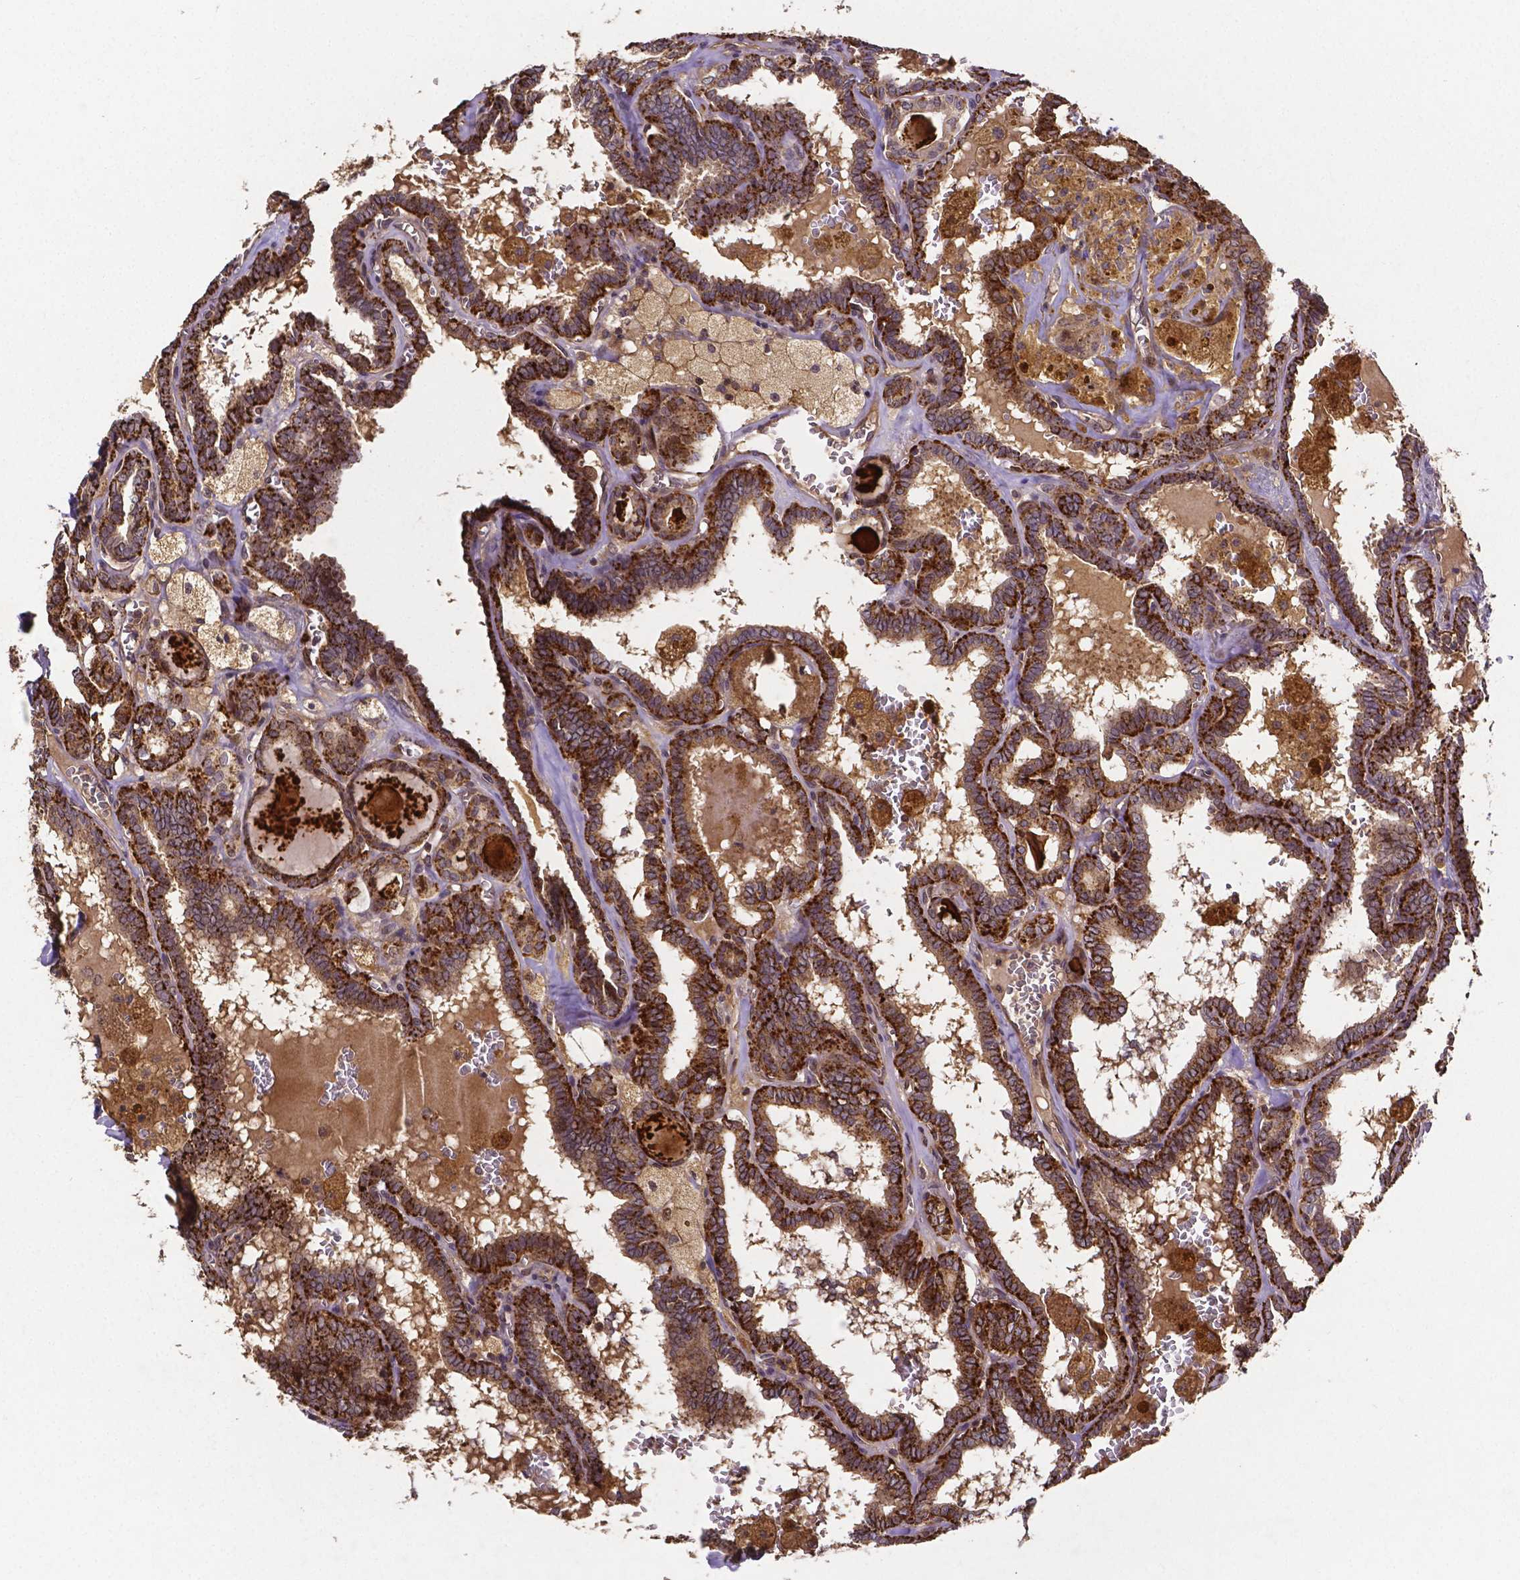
{"staining": {"intensity": "strong", "quantity": ">75%", "location": "cytoplasmic/membranous"}, "tissue": "thyroid cancer", "cell_type": "Tumor cells", "image_type": "cancer", "snomed": [{"axis": "morphology", "description": "Papillary adenocarcinoma, NOS"}, {"axis": "topography", "description": "Thyroid gland"}], "caption": "Tumor cells show high levels of strong cytoplasmic/membranous staining in about >75% of cells in thyroid cancer (papillary adenocarcinoma).", "gene": "RNF123", "patient": {"sex": "female", "age": 39}}